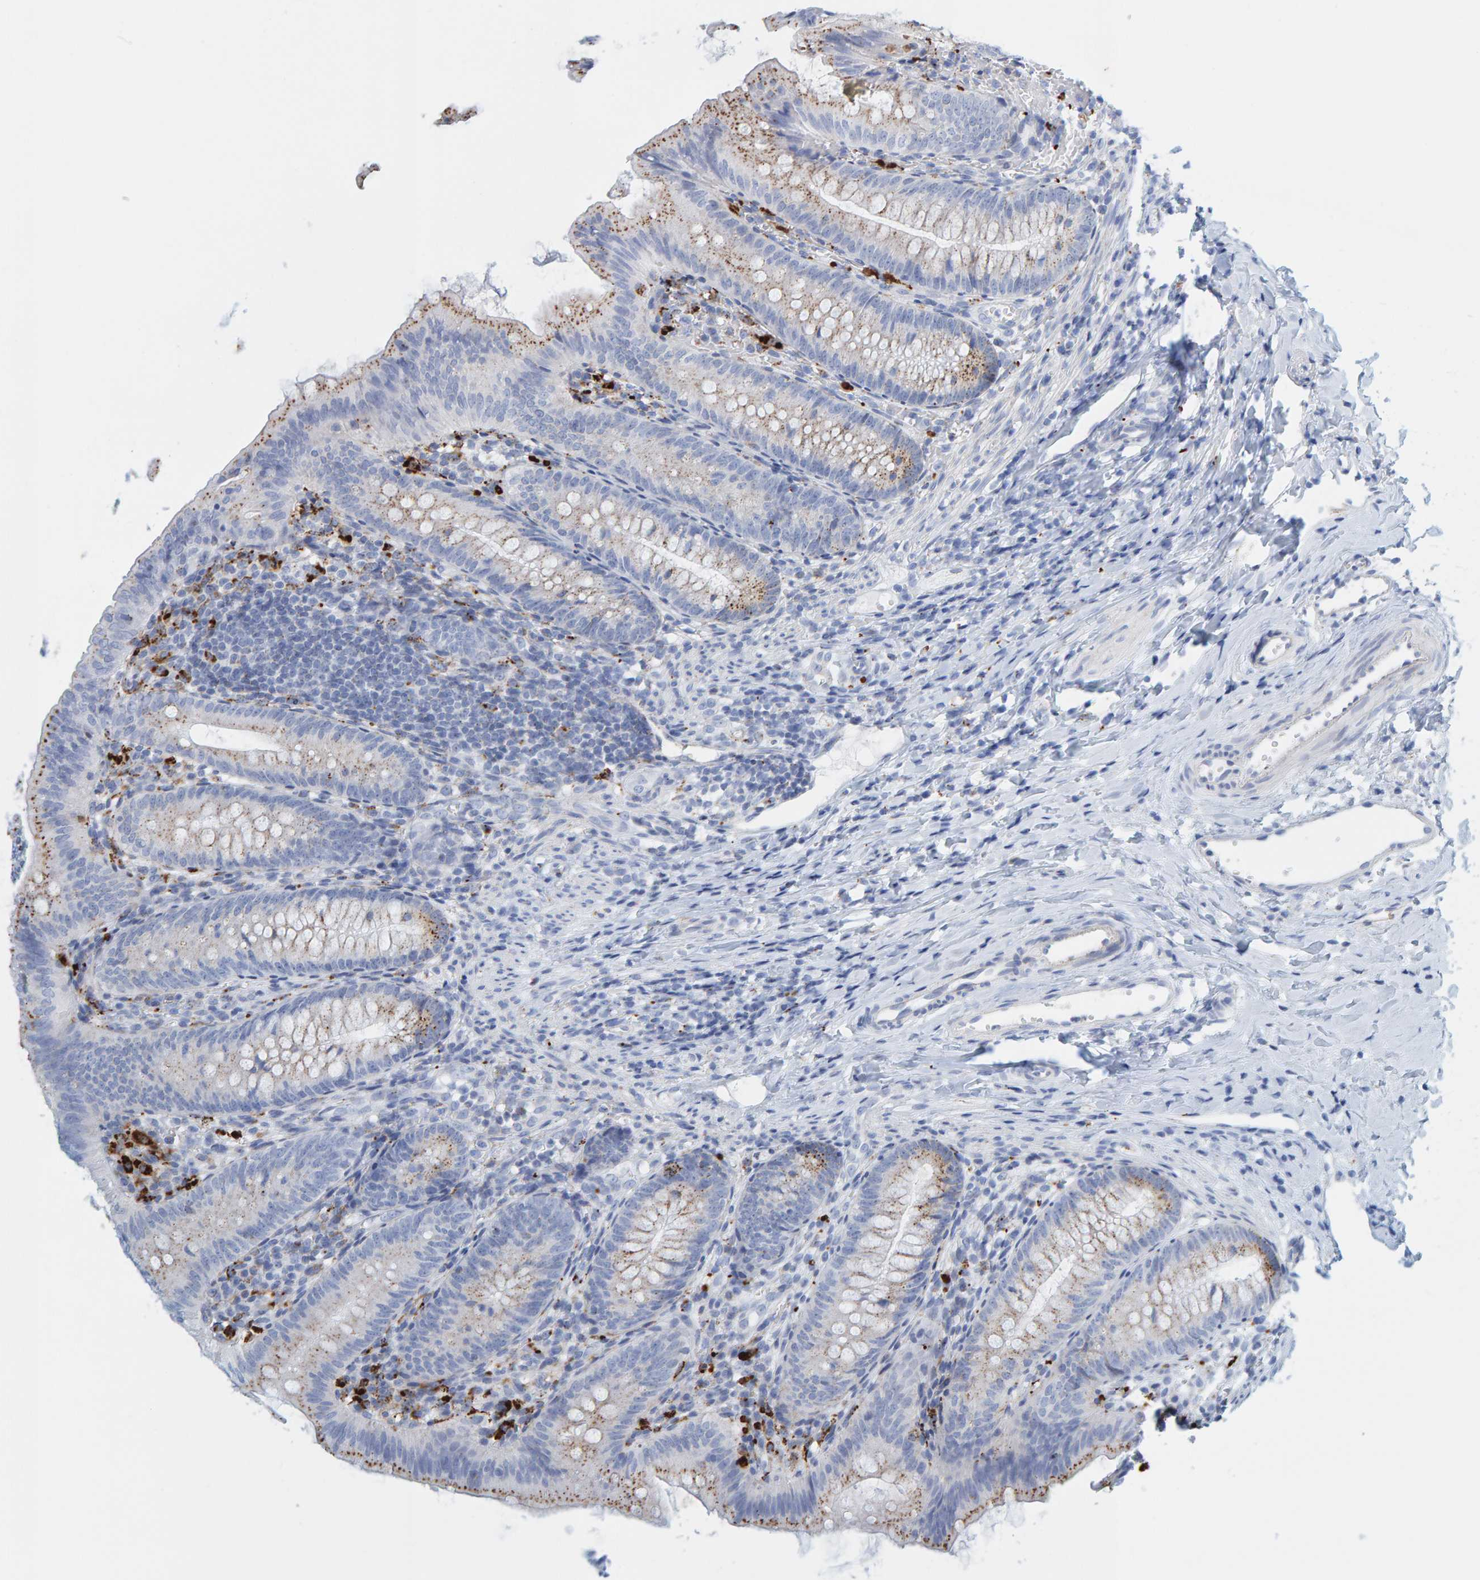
{"staining": {"intensity": "weak", "quantity": "<25%", "location": "cytoplasmic/membranous"}, "tissue": "appendix", "cell_type": "Glandular cells", "image_type": "normal", "snomed": [{"axis": "morphology", "description": "Normal tissue, NOS"}, {"axis": "topography", "description": "Appendix"}], "caption": "This photomicrograph is of unremarkable appendix stained with immunohistochemistry to label a protein in brown with the nuclei are counter-stained blue. There is no positivity in glandular cells. The staining is performed using DAB brown chromogen with nuclei counter-stained in using hematoxylin.", "gene": "BIN3", "patient": {"sex": "male", "age": 1}}